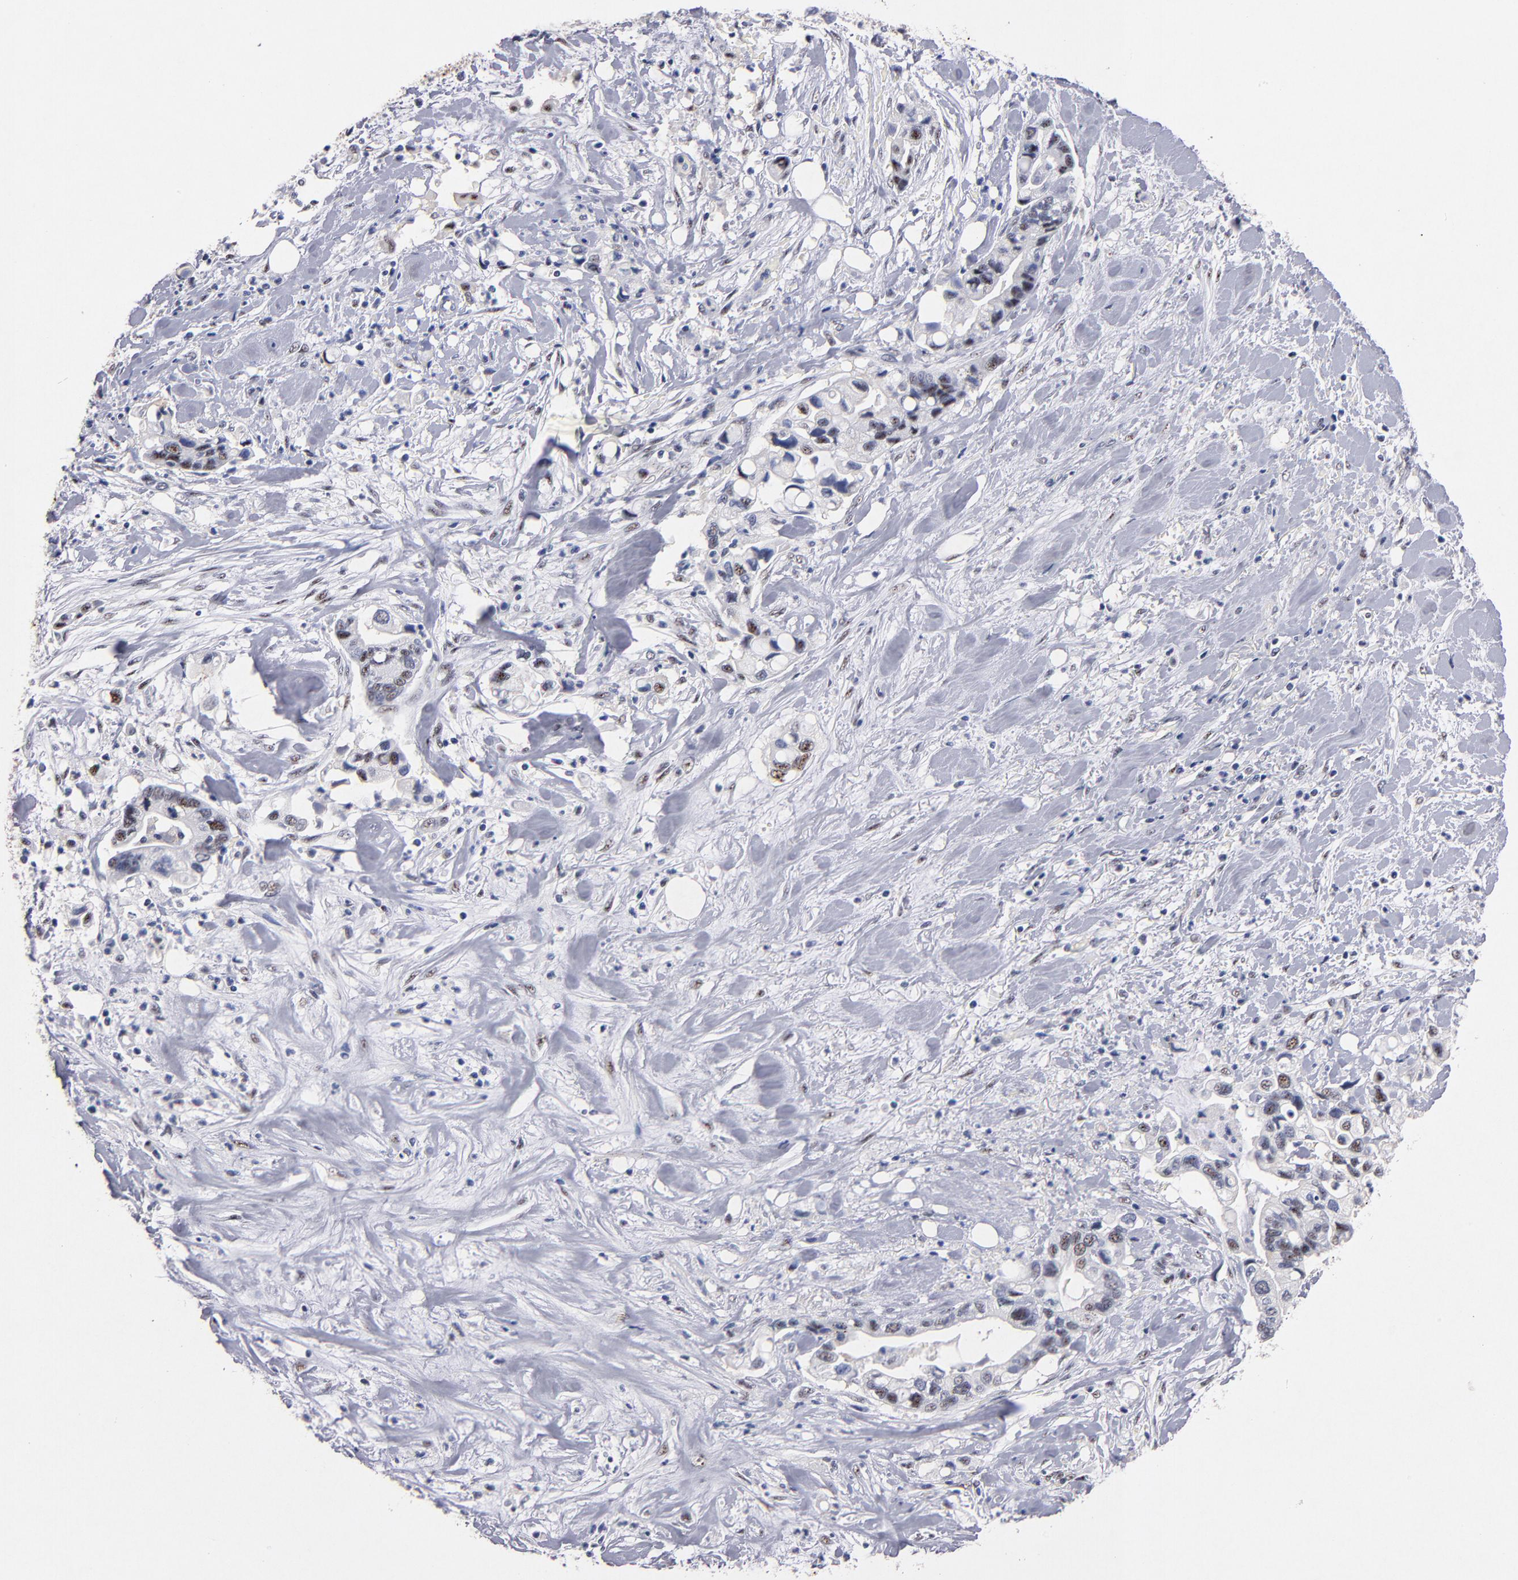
{"staining": {"intensity": "weak", "quantity": "25%-75%", "location": "nuclear"}, "tissue": "pancreatic cancer", "cell_type": "Tumor cells", "image_type": "cancer", "snomed": [{"axis": "morphology", "description": "Adenocarcinoma, NOS"}, {"axis": "topography", "description": "Pancreas"}], "caption": "Immunohistochemical staining of adenocarcinoma (pancreatic) exhibits weak nuclear protein expression in approximately 25%-75% of tumor cells.", "gene": "RAF1", "patient": {"sex": "male", "age": 70}}